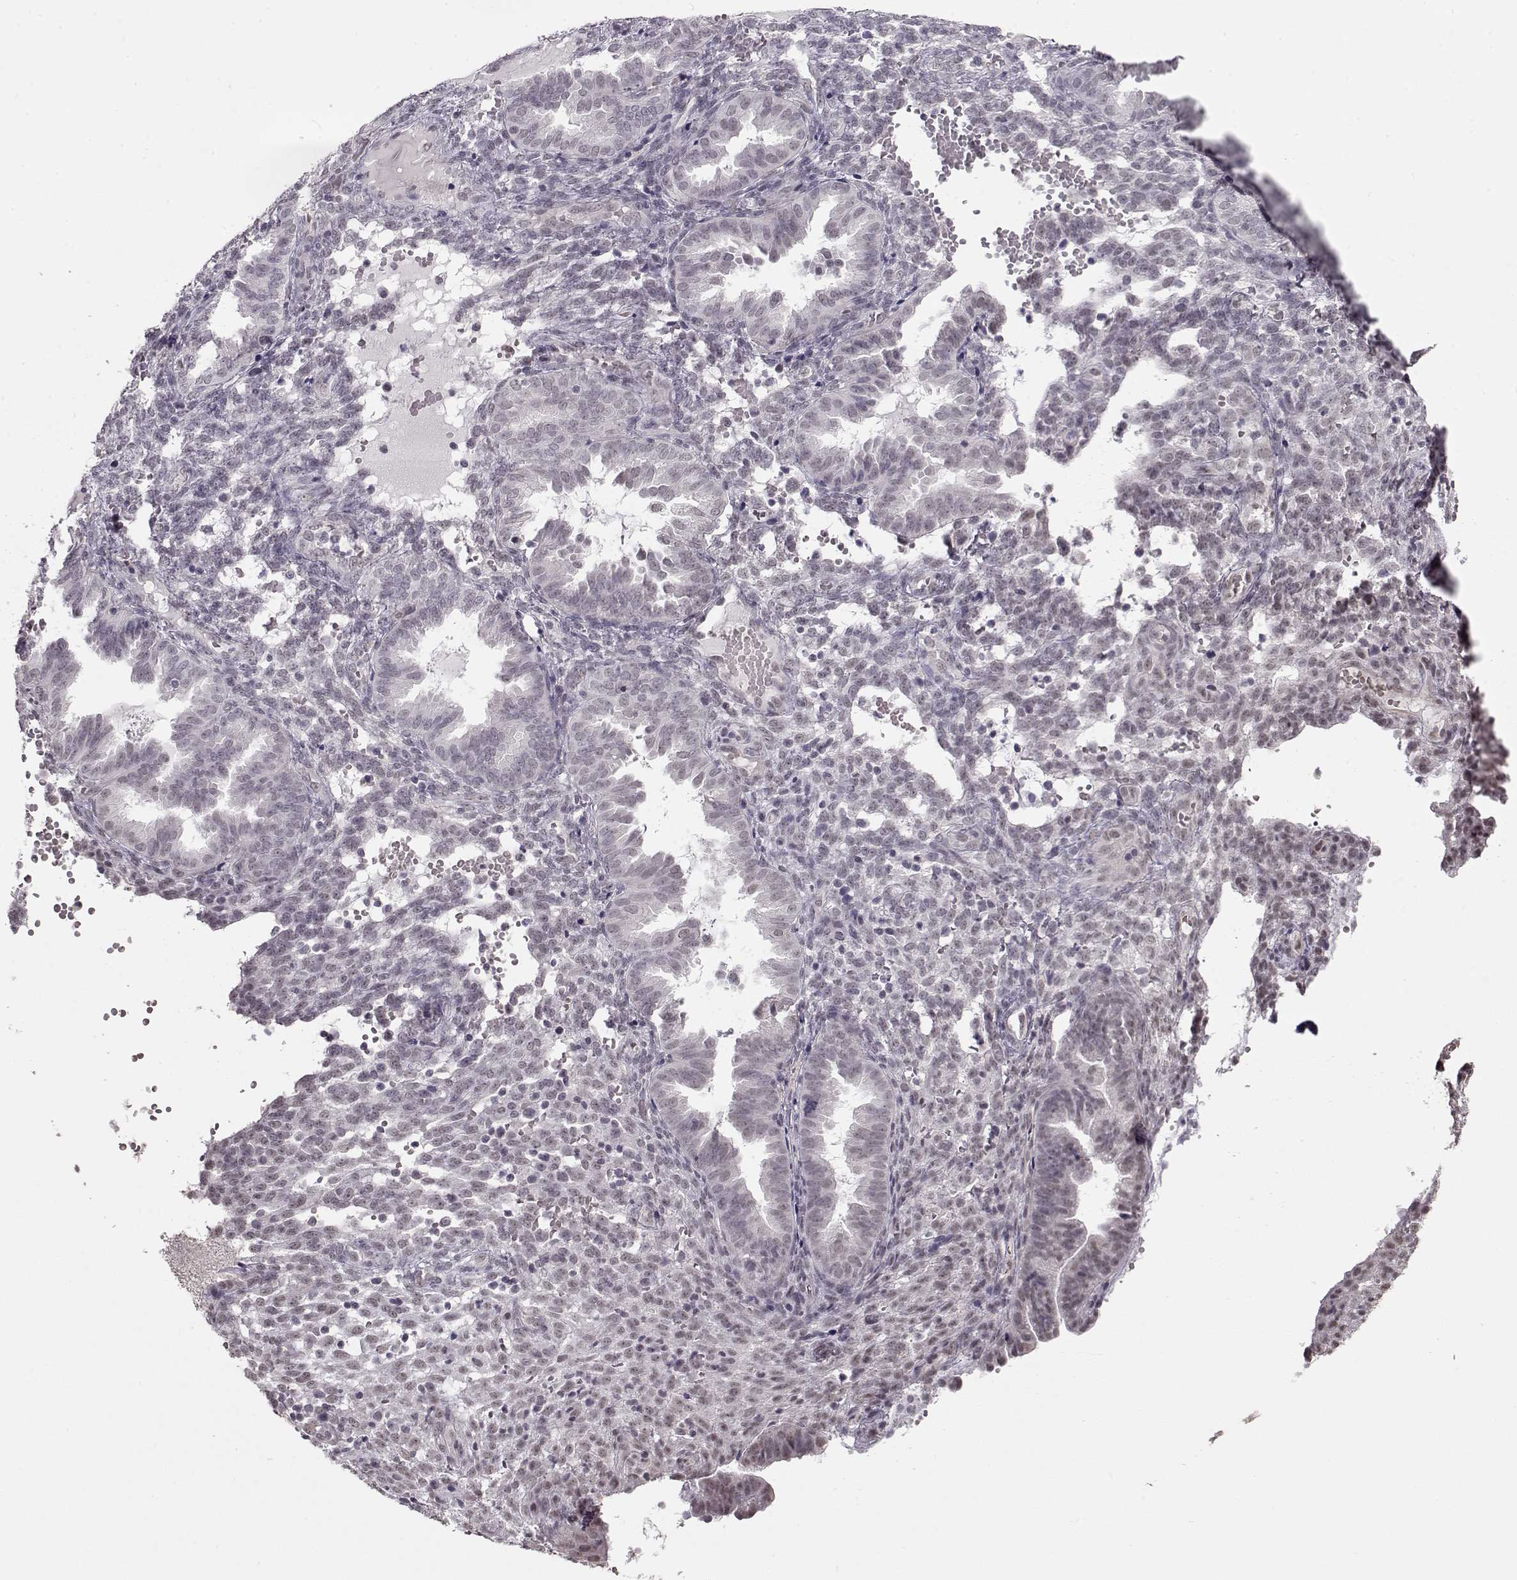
{"staining": {"intensity": "negative", "quantity": "none", "location": "none"}, "tissue": "endometrium", "cell_type": "Cells in endometrial stroma", "image_type": "normal", "snomed": [{"axis": "morphology", "description": "Normal tissue, NOS"}, {"axis": "topography", "description": "Endometrium"}], "caption": "This is an immunohistochemistry photomicrograph of normal endometrium. There is no expression in cells in endometrial stroma.", "gene": "PCP4", "patient": {"sex": "female", "age": 42}}